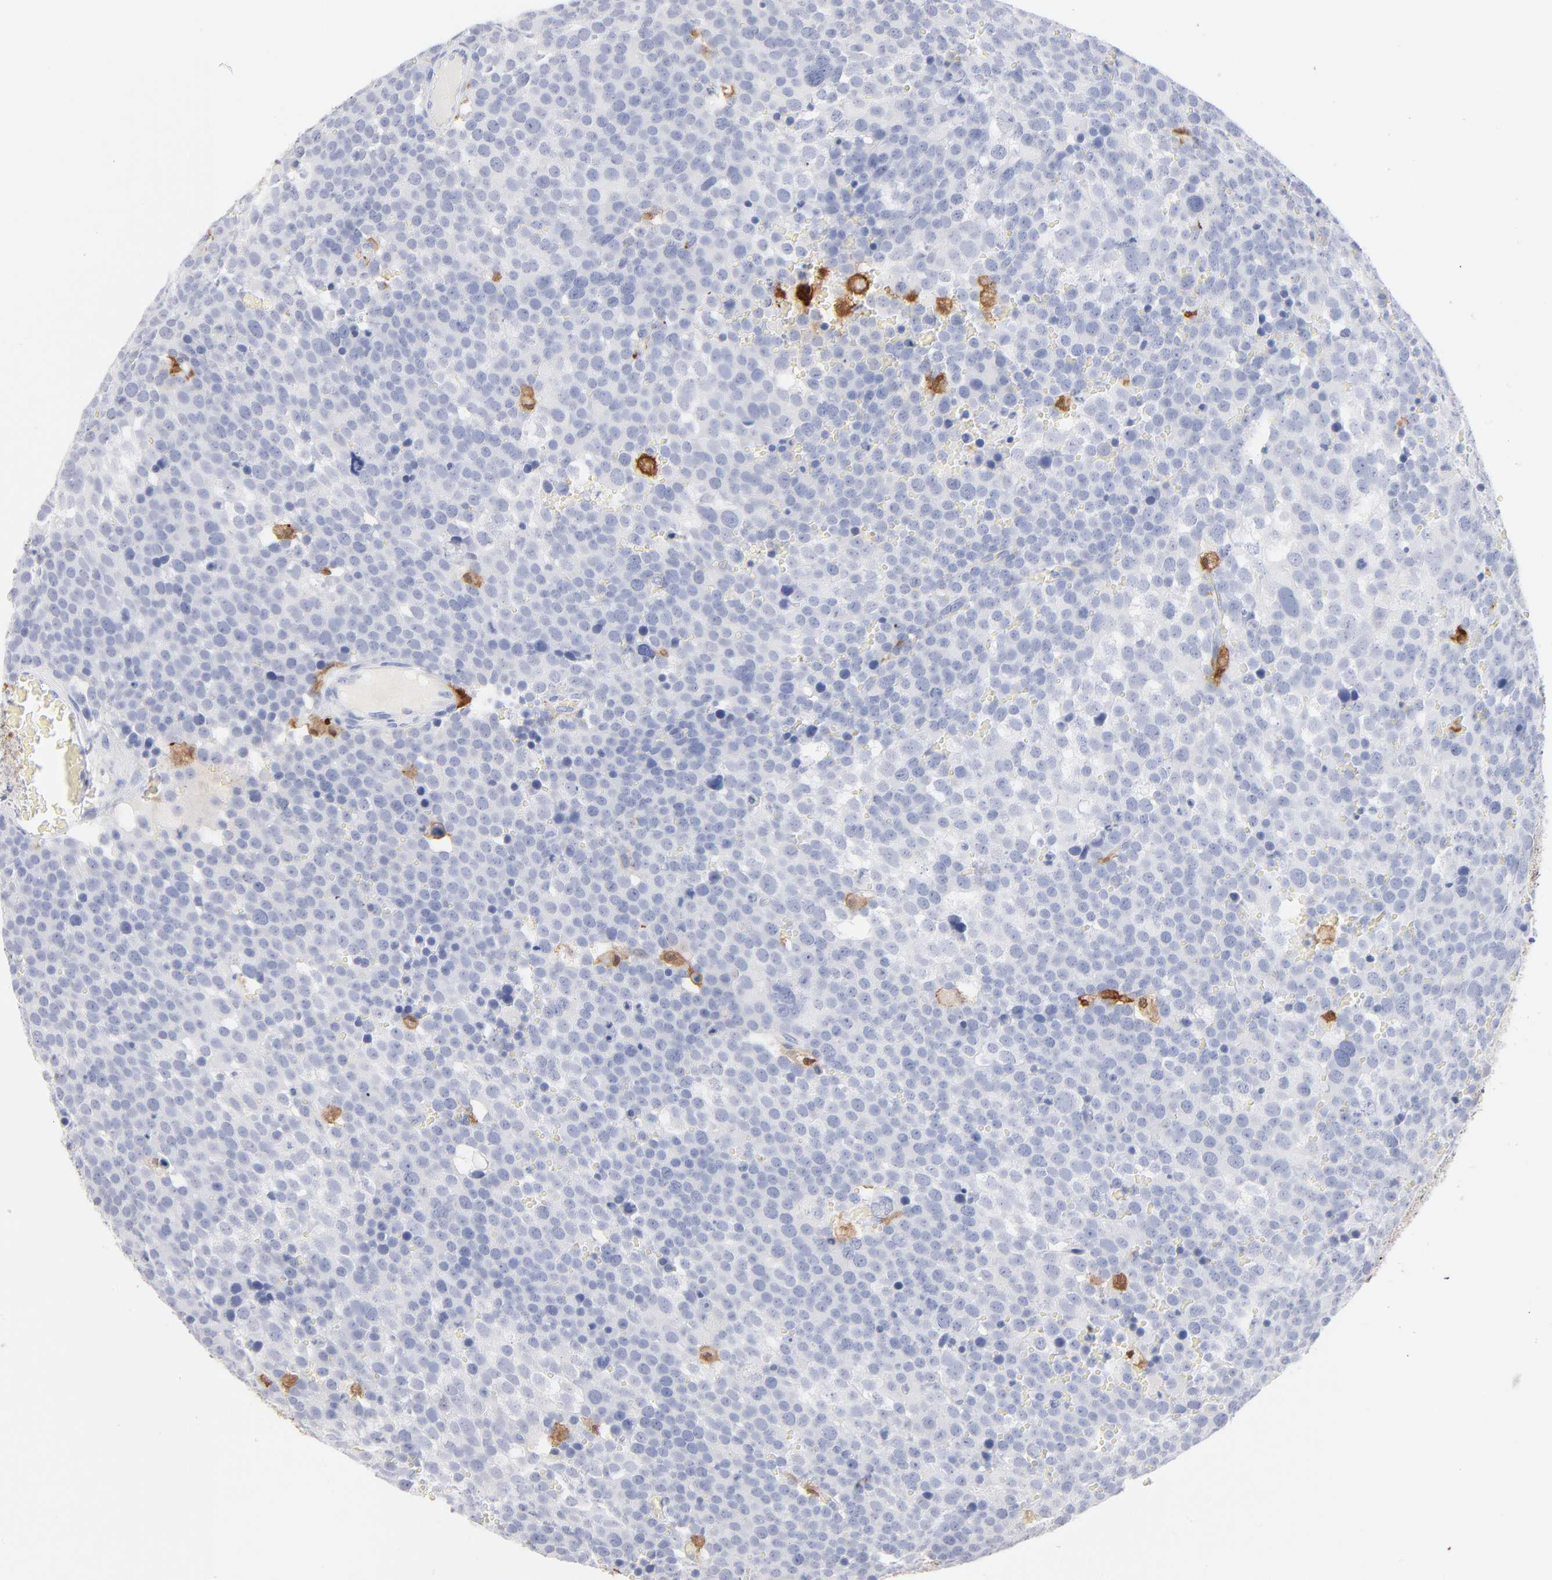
{"staining": {"intensity": "negative", "quantity": "none", "location": "none"}, "tissue": "testis cancer", "cell_type": "Tumor cells", "image_type": "cancer", "snomed": [{"axis": "morphology", "description": "Seminoma, NOS"}, {"axis": "topography", "description": "Testis"}], "caption": "IHC micrograph of neoplastic tissue: testis cancer (seminoma) stained with DAB (3,3'-diaminobenzidine) exhibits no significant protein staining in tumor cells.", "gene": "IFIT2", "patient": {"sex": "male", "age": 71}}